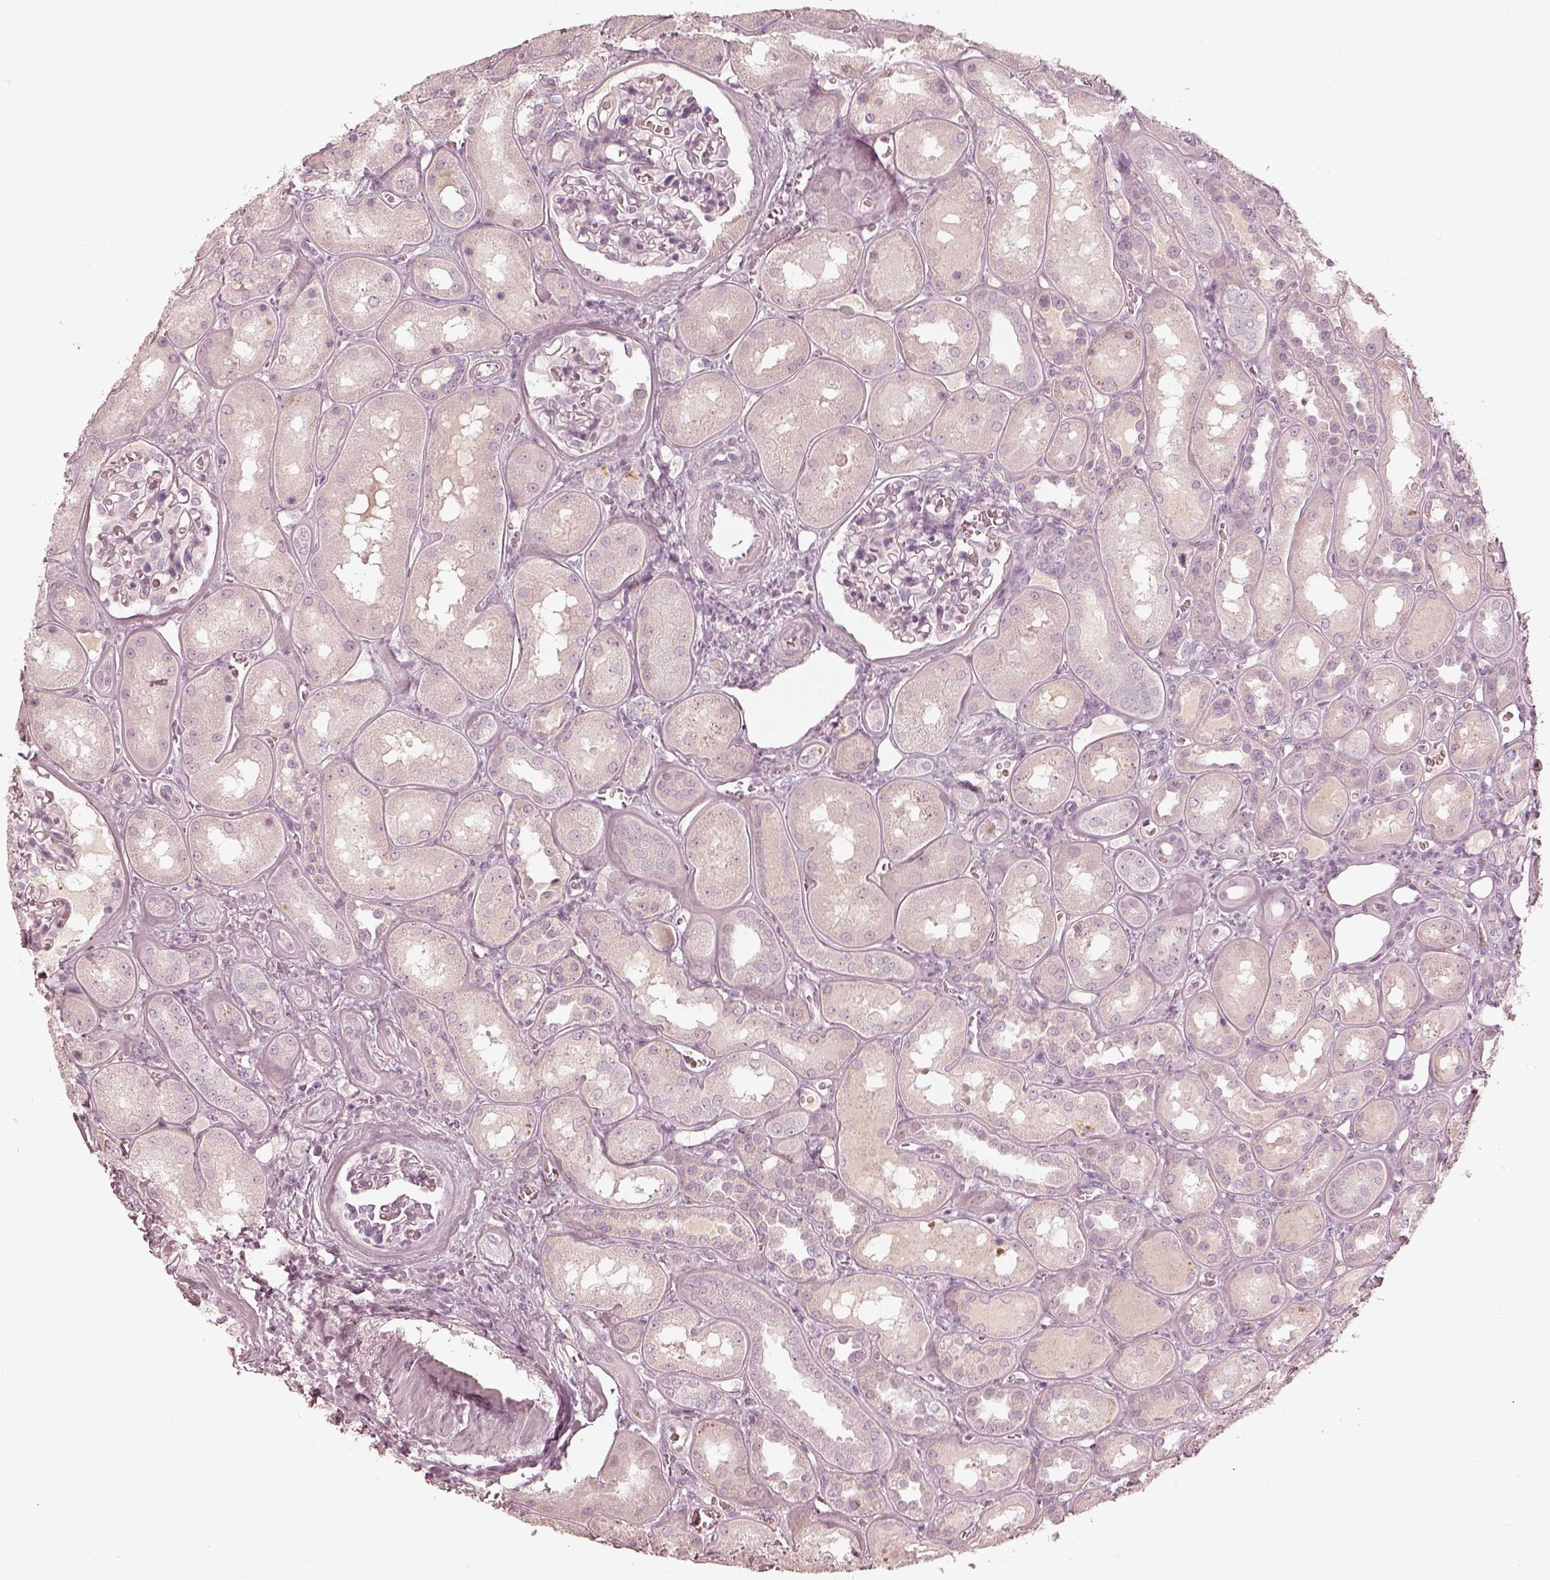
{"staining": {"intensity": "negative", "quantity": "none", "location": "none"}, "tissue": "kidney", "cell_type": "Cells in glomeruli", "image_type": "normal", "snomed": [{"axis": "morphology", "description": "Normal tissue, NOS"}, {"axis": "topography", "description": "Kidney"}], "caption": "Immunohistochemistry of unremarkable kidney exhibits no expression in cells in glomeruli. (Stains: DAB (3,3'-diaminobenzidine) immunohistochemistry with hematoxylin counter stain, Microscopy: brightfield microscopy at high magnification).", "gene": "SPATA6L", "patient": {"sex": "male", "age": 73}}